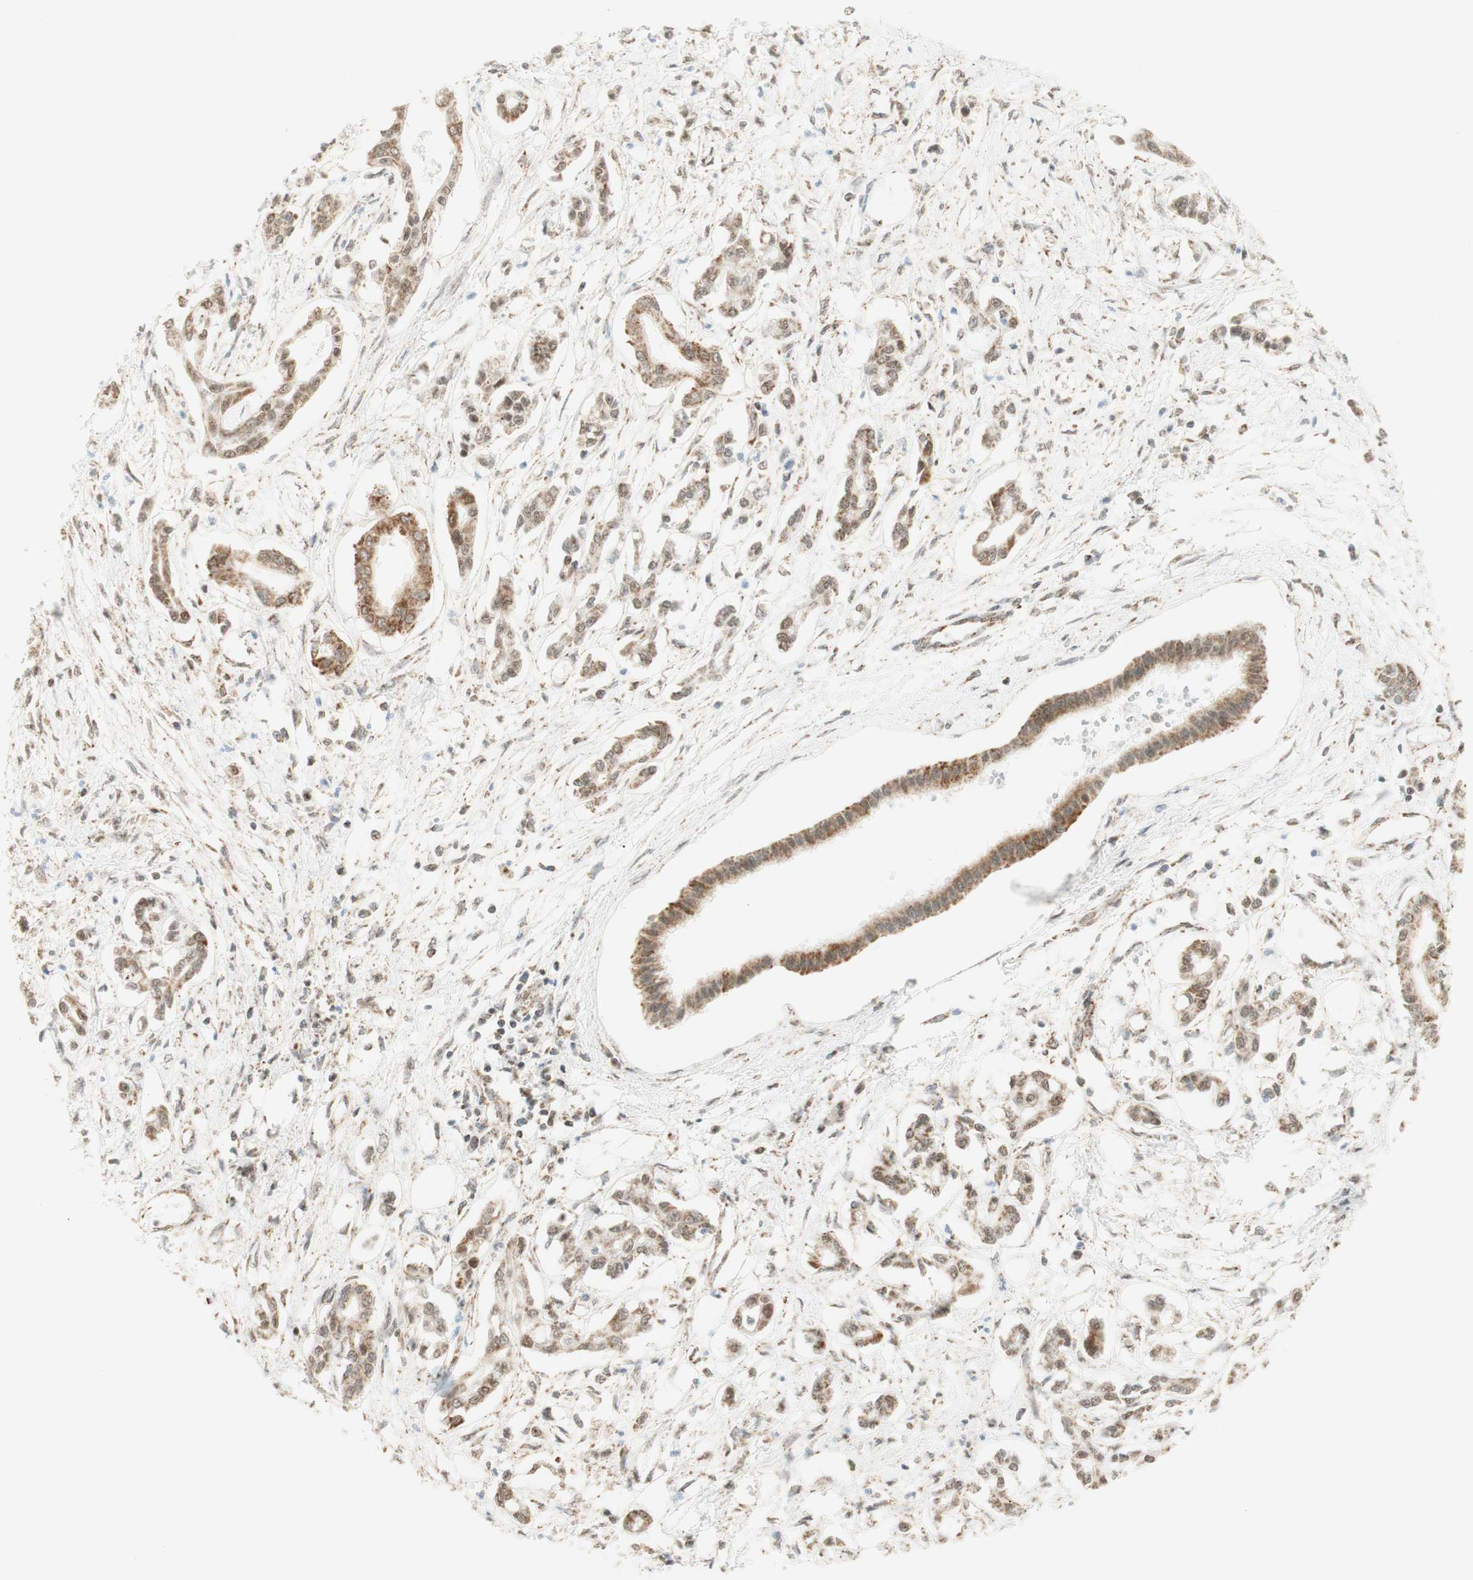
{"staining": {"intensity": "moderate", "quantity": ">75%", "location": "cytoplasmic/membranous,nuclear"}, "tissue": "pancreatic cancer", "cell_type": "Tumor cells", "image_type": "cancer", "snomed": [{"axis": "morphology", "description": "Adenocarcinoma, NOS"}, {"axis": "topography", "description": "Pancreas"}], "caption": "Moderate cytoplasmic/membranous and nuclear expression is identified in approximately >75% of tumor cells in pancreatic cancer. Using DAB (3,3'-diaminobenzidine) (brown) and hematoxylin (blue) stains, captured at high magnification using brightfield microscopy.", "gene": "ZNF782", "patient": {"sex": "male", "age": 56}}